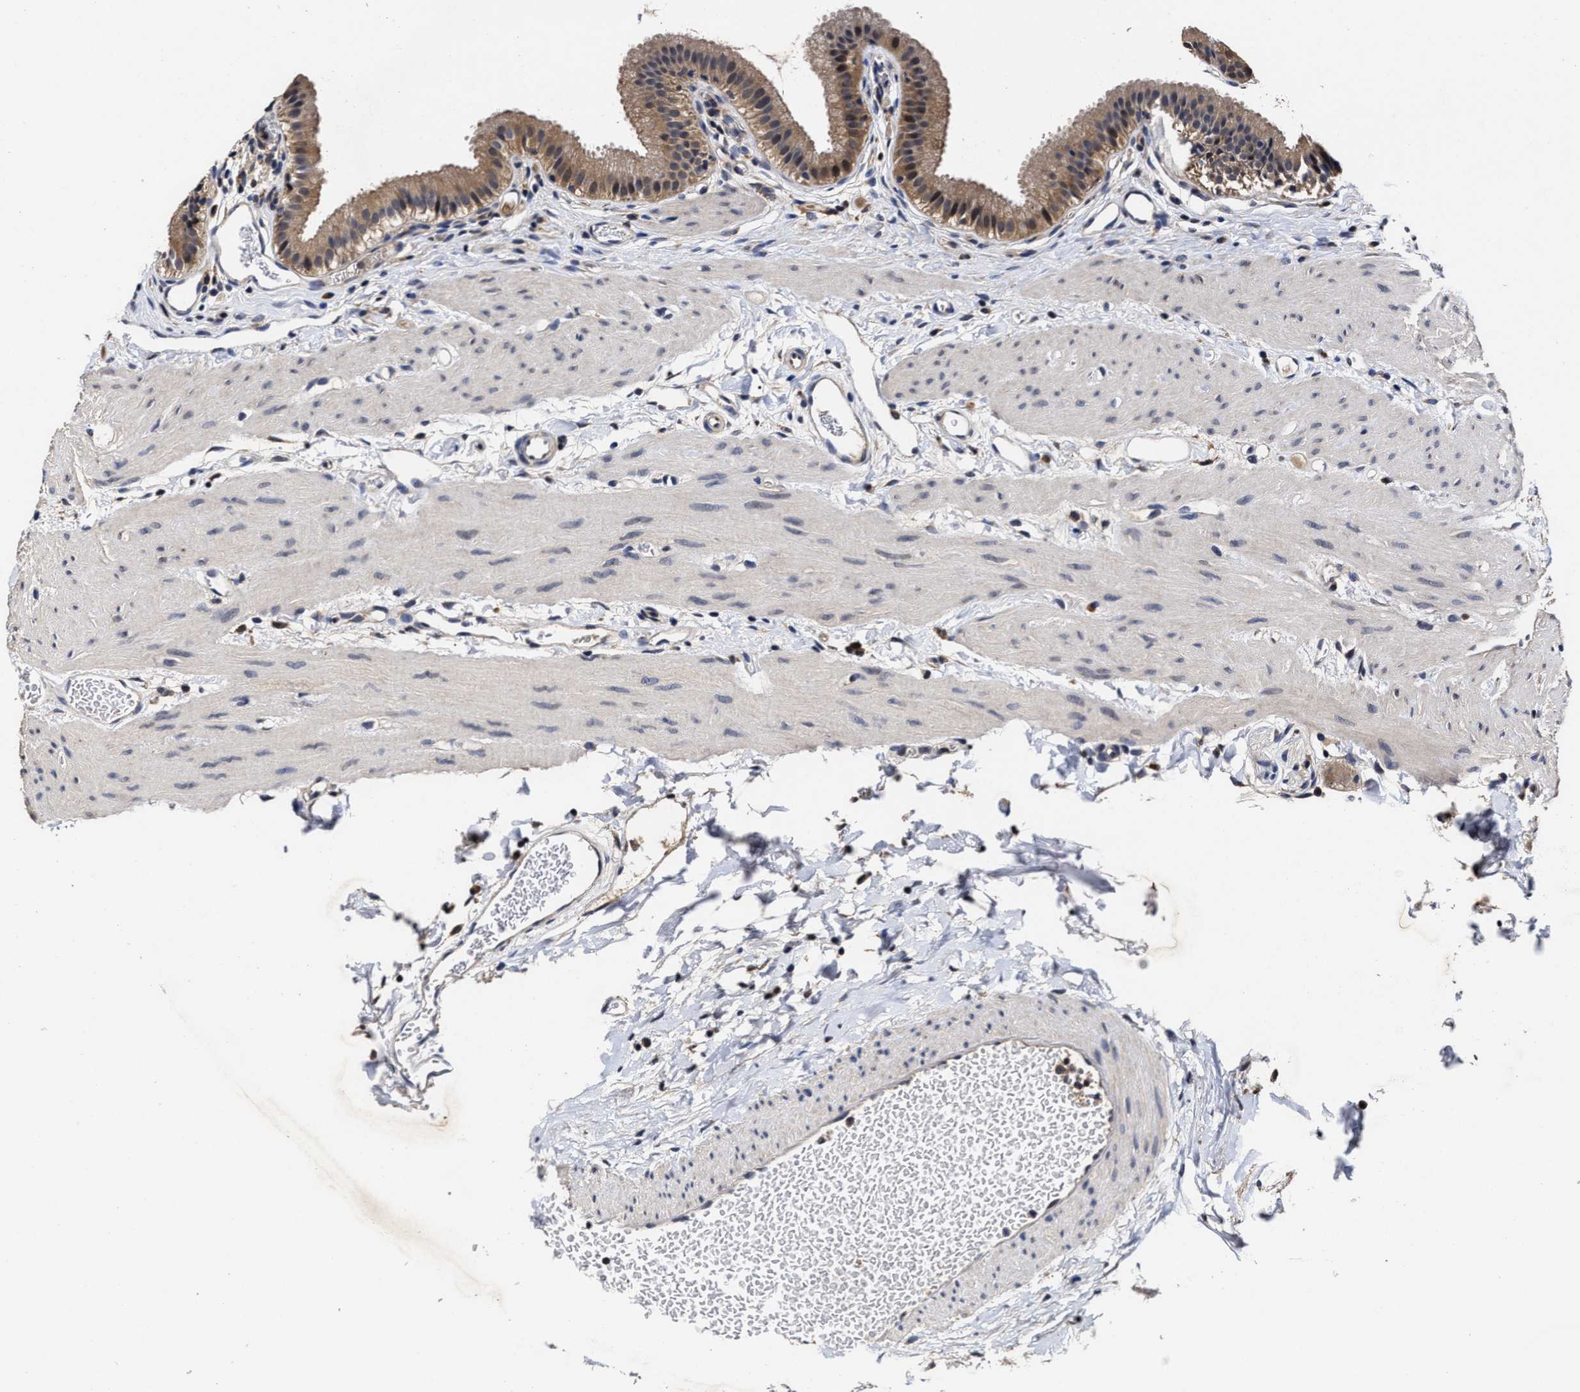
{"staining": {"intensity": "moderate", "quantity": ">75%", "location": "cytoplasmic/membranous"}, "tissue": "gallbladder", "cell_type": "Glandular cells", "image_type": "normal", "snomed": [{"axis": "morphology", "description": "Normal tissue, NOS"}, {"axis": "topography", "description": "Gallbladder"}], "caption": "Immunohistochemical staining of benign gallbladder reveals medium levels of moderate cytoplasmic/membranous positivity in approximately >75% of glandular cells. The staining was performed using DAB to visualize the protein expression in brown, while the nuclei were stained in blue with hematoxylin (Magnification: 20x).", "gene": "SOCS5", "patient": {"sex": "female", "age": 26}}